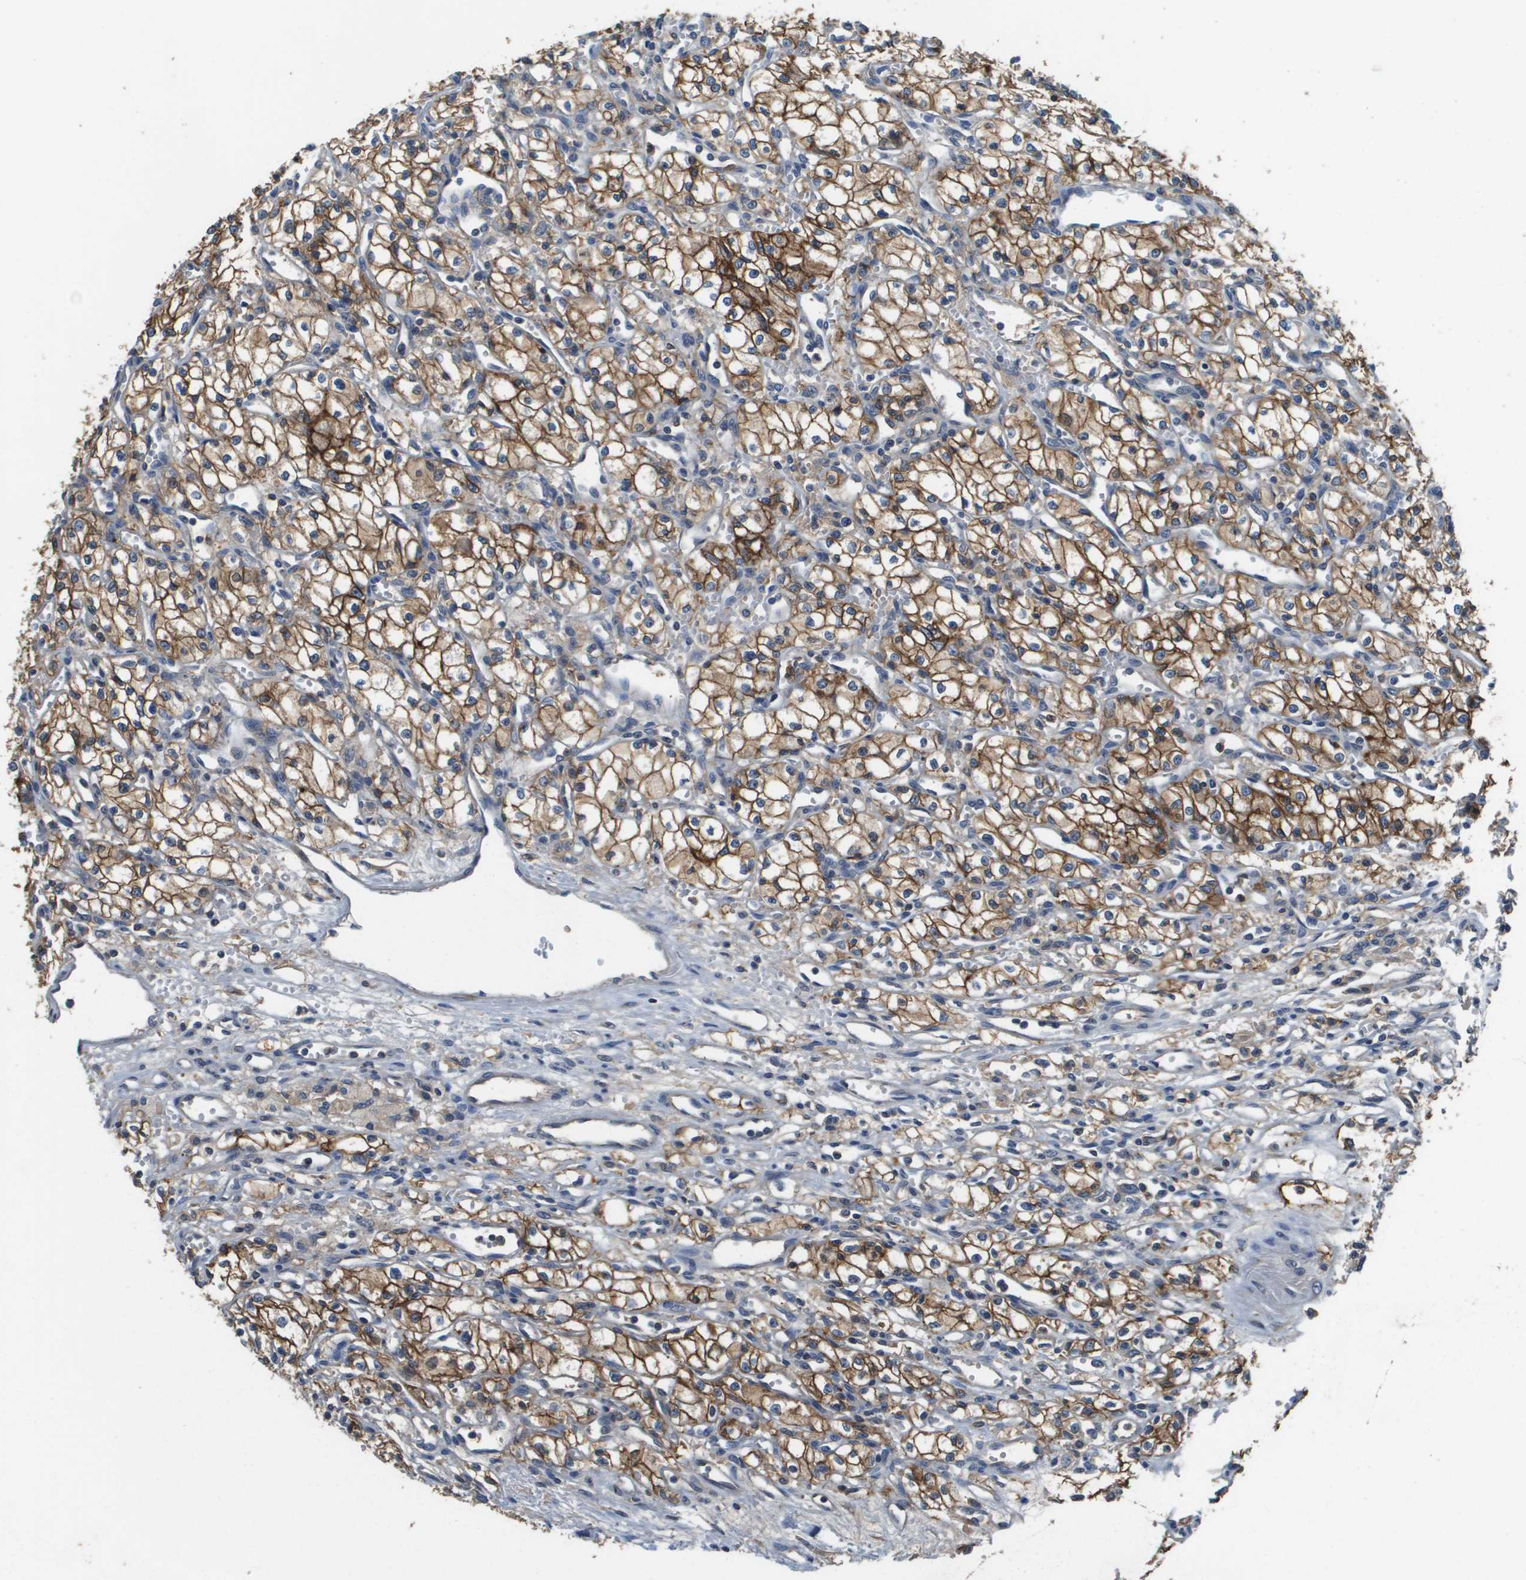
{"staining": {"intensity": "strong", "quantity": ">75%", "location": "cytoplasmic/membranous"}, "tissue": "renal cancer", "cell_type": "Tumor cells", "image_type": "cancer", "snomed": [{"axis": "morphology", "description": "Normal tissue, NOS"}, {"axis": "morphology", "description": "Adenocarcinoma, NOS"}, {"axis": "topography", "description": "Kidney"}], "caption": "Immunohistochemical staining of human renal adenocarcinoma shows strong cytoplasmic/membranous protein staining in approximately >75% of tumor cells. (brown staining indicates protein expression, while blue staining denotes nuclei).", "gene": "SLC16A3", "patient": {"sex": "male", "age": 59}}